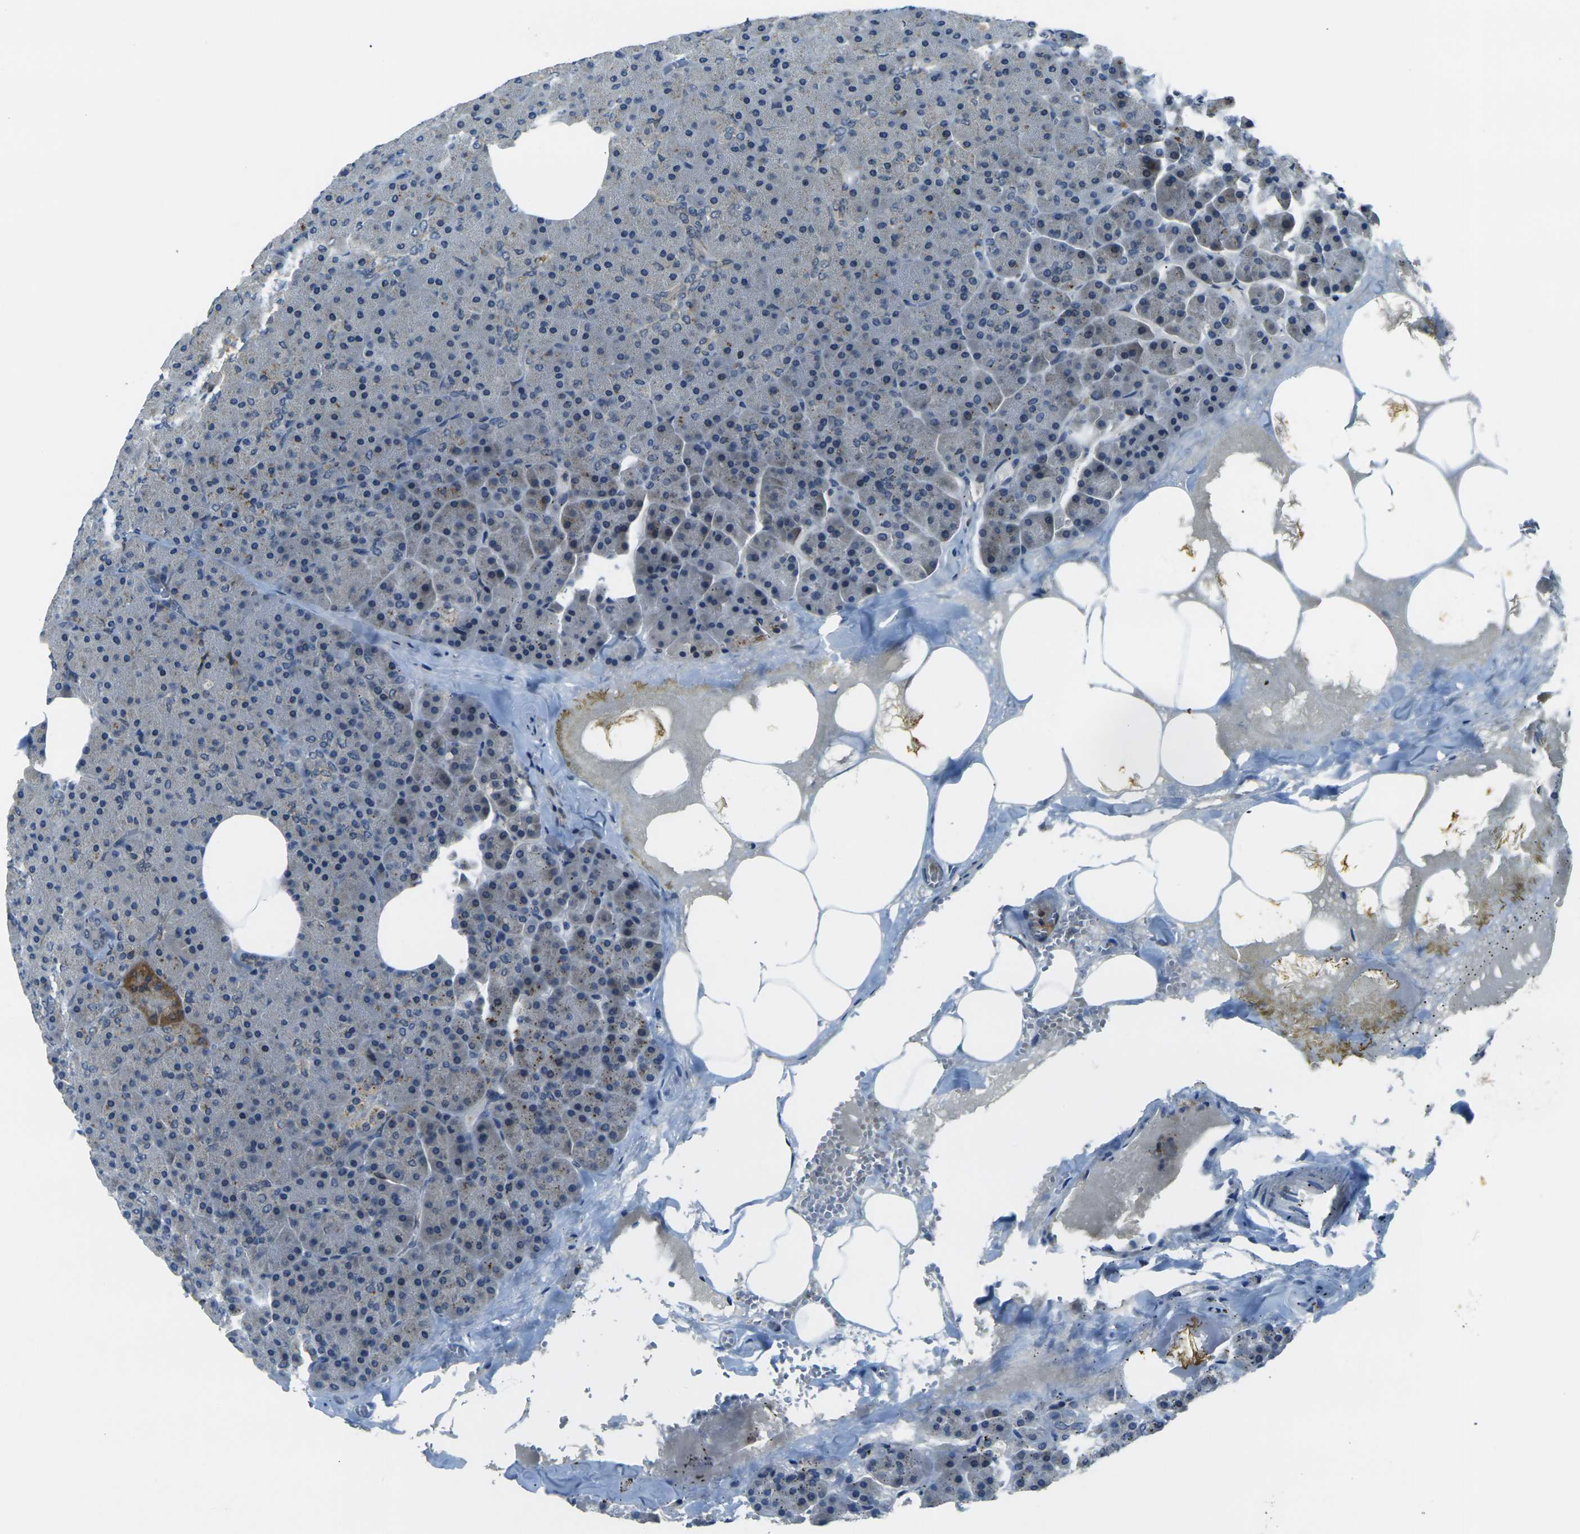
{"staining": {"intensity": "weak", "quantity": "<25%", "location": "cytoplasmic/membranous"}, "tissue": "pancreas", "cell_type": "Exocrine glandular cells", "image_type": "normal", "snomed": [{"axis": "morphology", "description": "Normal tissue, NOS"}, {"axis": "topography", "description": "Pancreas"}], "caption": "IHC of benign human pancreas exhibits no staining in exocrine glandular cells. (Immunohistochemistry, brightfield microscopy, high magnification).", "gene": "PIGL", "patient": {"sex": "female", "age": 35}}